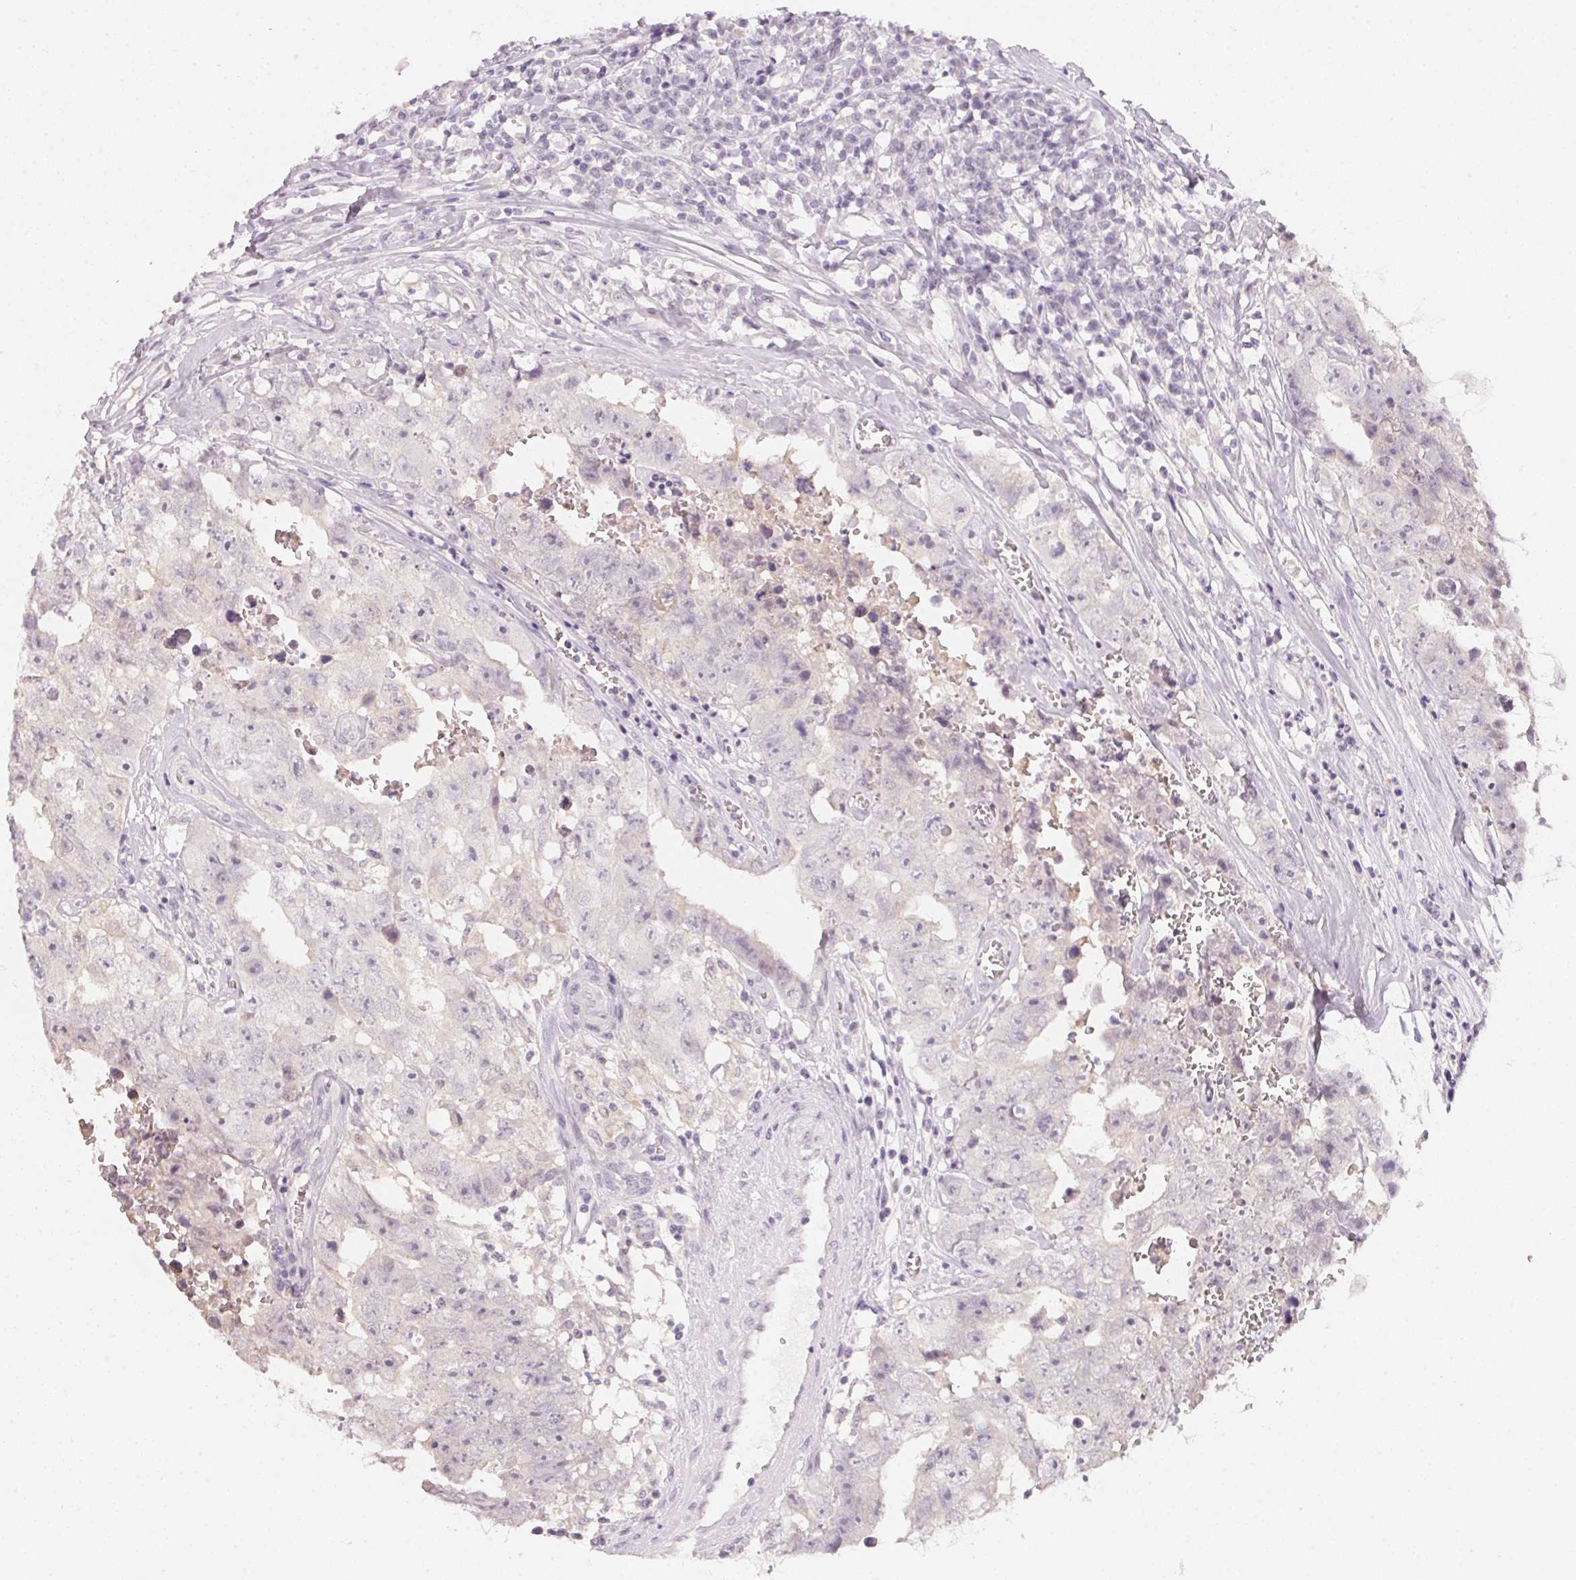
{"staining": {"intensity": "negative", "quantity": "none", "location": "none"}, "tissue": "testis cancer", "cell_type": "Tumor cells", "image_type": "cancer", "snomed": [{"axis": "morphology", "description": "Carcinoma, Embryonal, NOS"}, {"axis": "topography", "description": "Testis"}], "caption": "Tumor cells are negative for brown protein staining in testis embryonal carcinoma.", "gene": "CFAP276", "patient": {"sex": "male", "age": 36}}